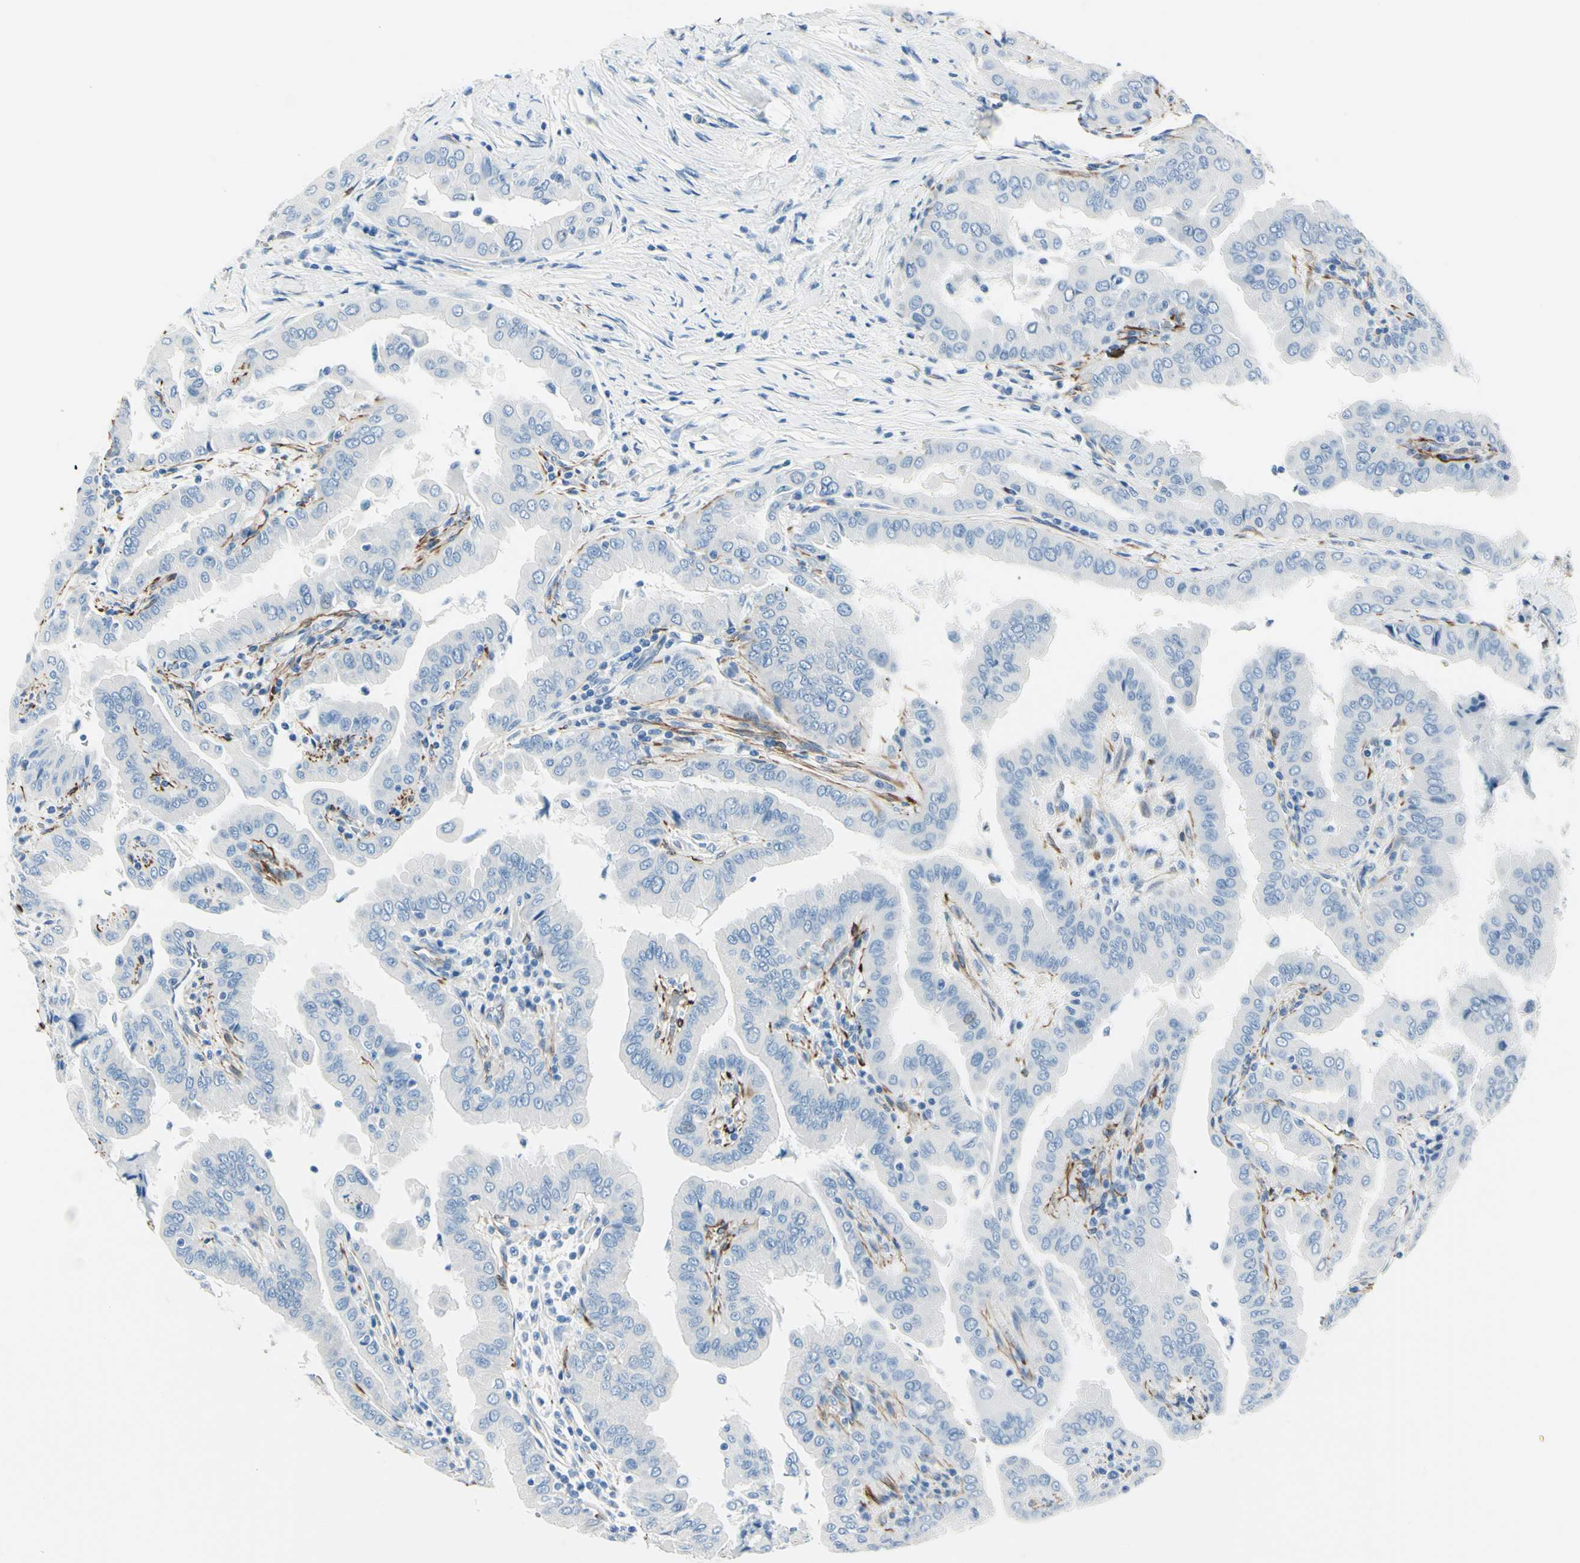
{"staining": {"intensity": "negative", "quantity": "none", "location": "none"}, "tissue": "thyroid cancer", "cell_type": "Tumor cells", "image_type": "cancer", "snomed": [{"axis": "morphology", "description": "Papillary adenocarcinoma, NOS"}, {"axis": "topography", "description": "Thyroid gland"}], "caption": "This photomicrograph is of thyroid cancer (papillary adenocarcinoma) stained with IHC to label a protein in brown with the nuclei are counter-stained blue. There is no staining in tumor cells.", "gene": "PTH2R", "patient": {"sex": "male", "age": 33}}